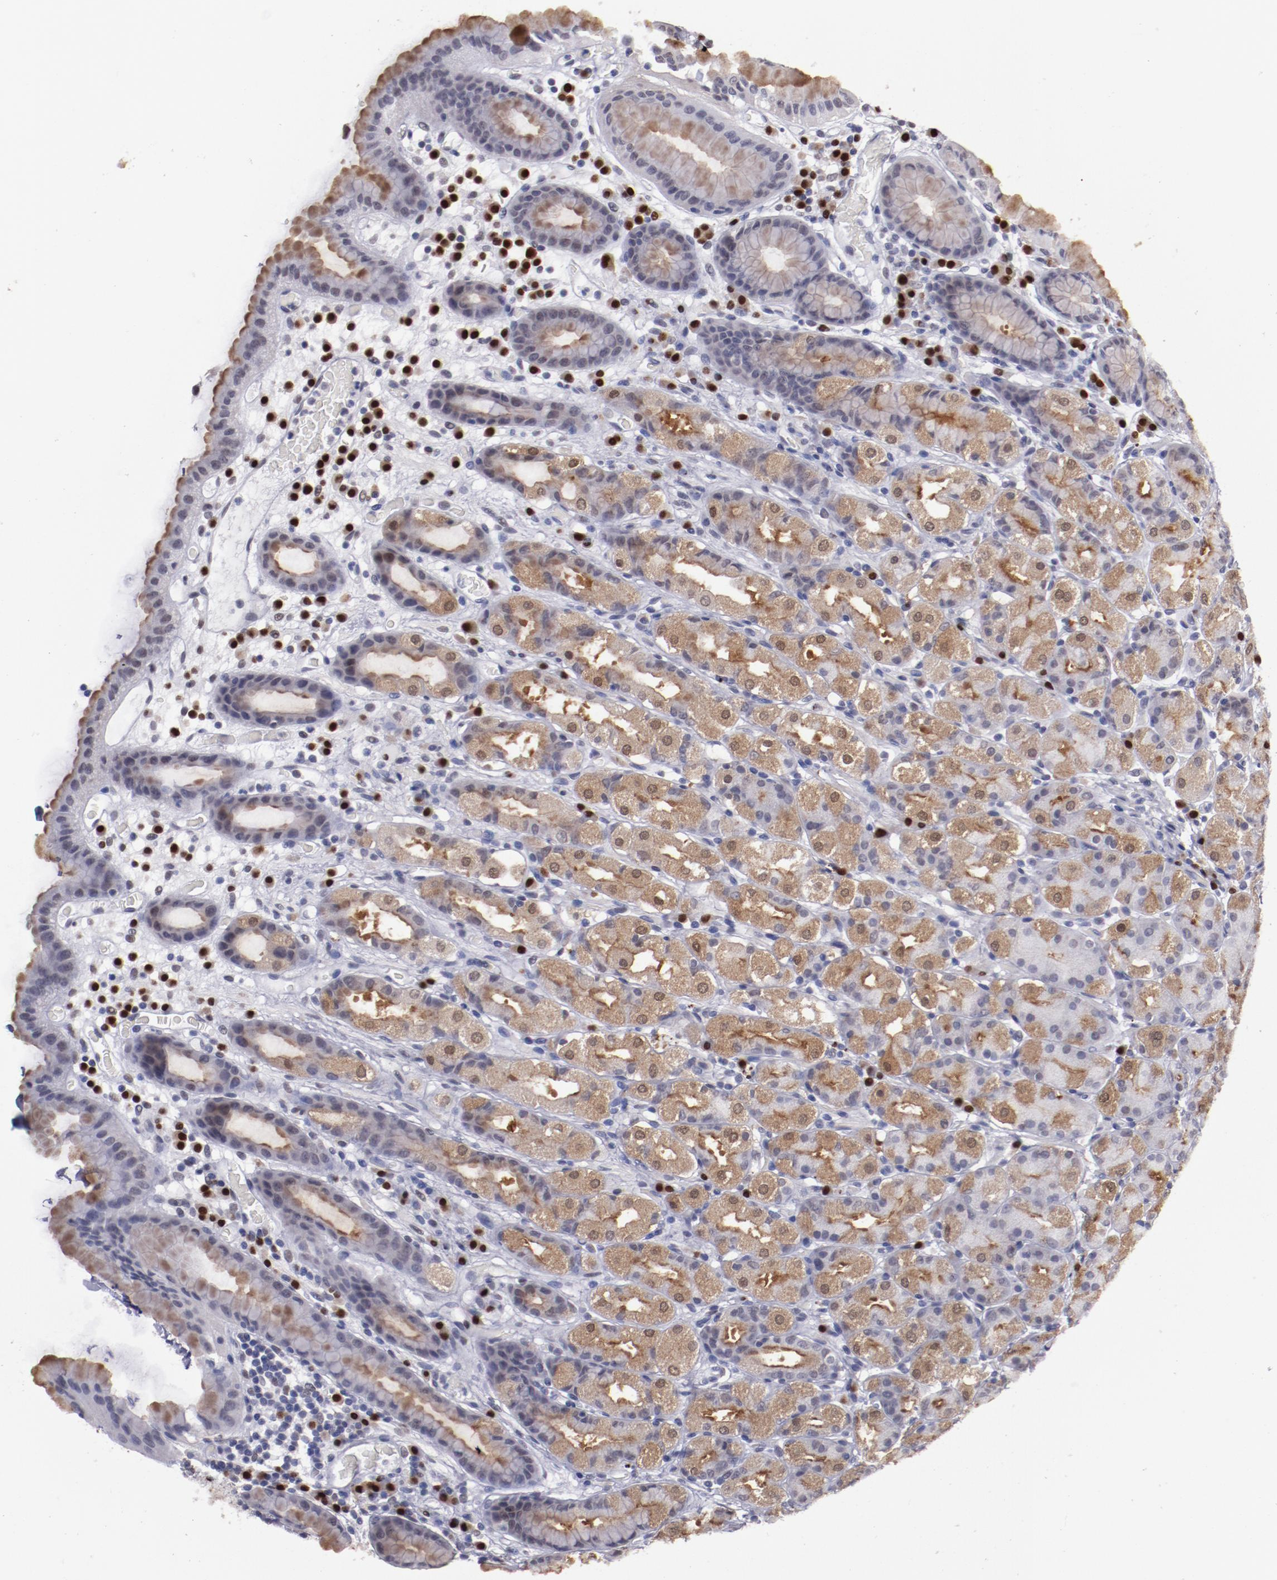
{"staining": {"intensity": "moderate", "quantity": "25%-75%", "location": "cytoplasmic/membranous,nuclear"}, "tissue": "stomach", "cell_type": "Glandular cells", "image_type": "normal", "snomed": [{"axis": "morphology", "description": "Normal tissue, NOS"}, {"axis": "topography", "description": "Stomach, upper"}], "caption": "This is a photomicrograph of IHC staining of normal stomach, which shows moderate expression in the cytoplasmic/membranous,nuclear of glandular cells.", "gene": "IRF4", "patient": {"sex": "male", "age": 68}}